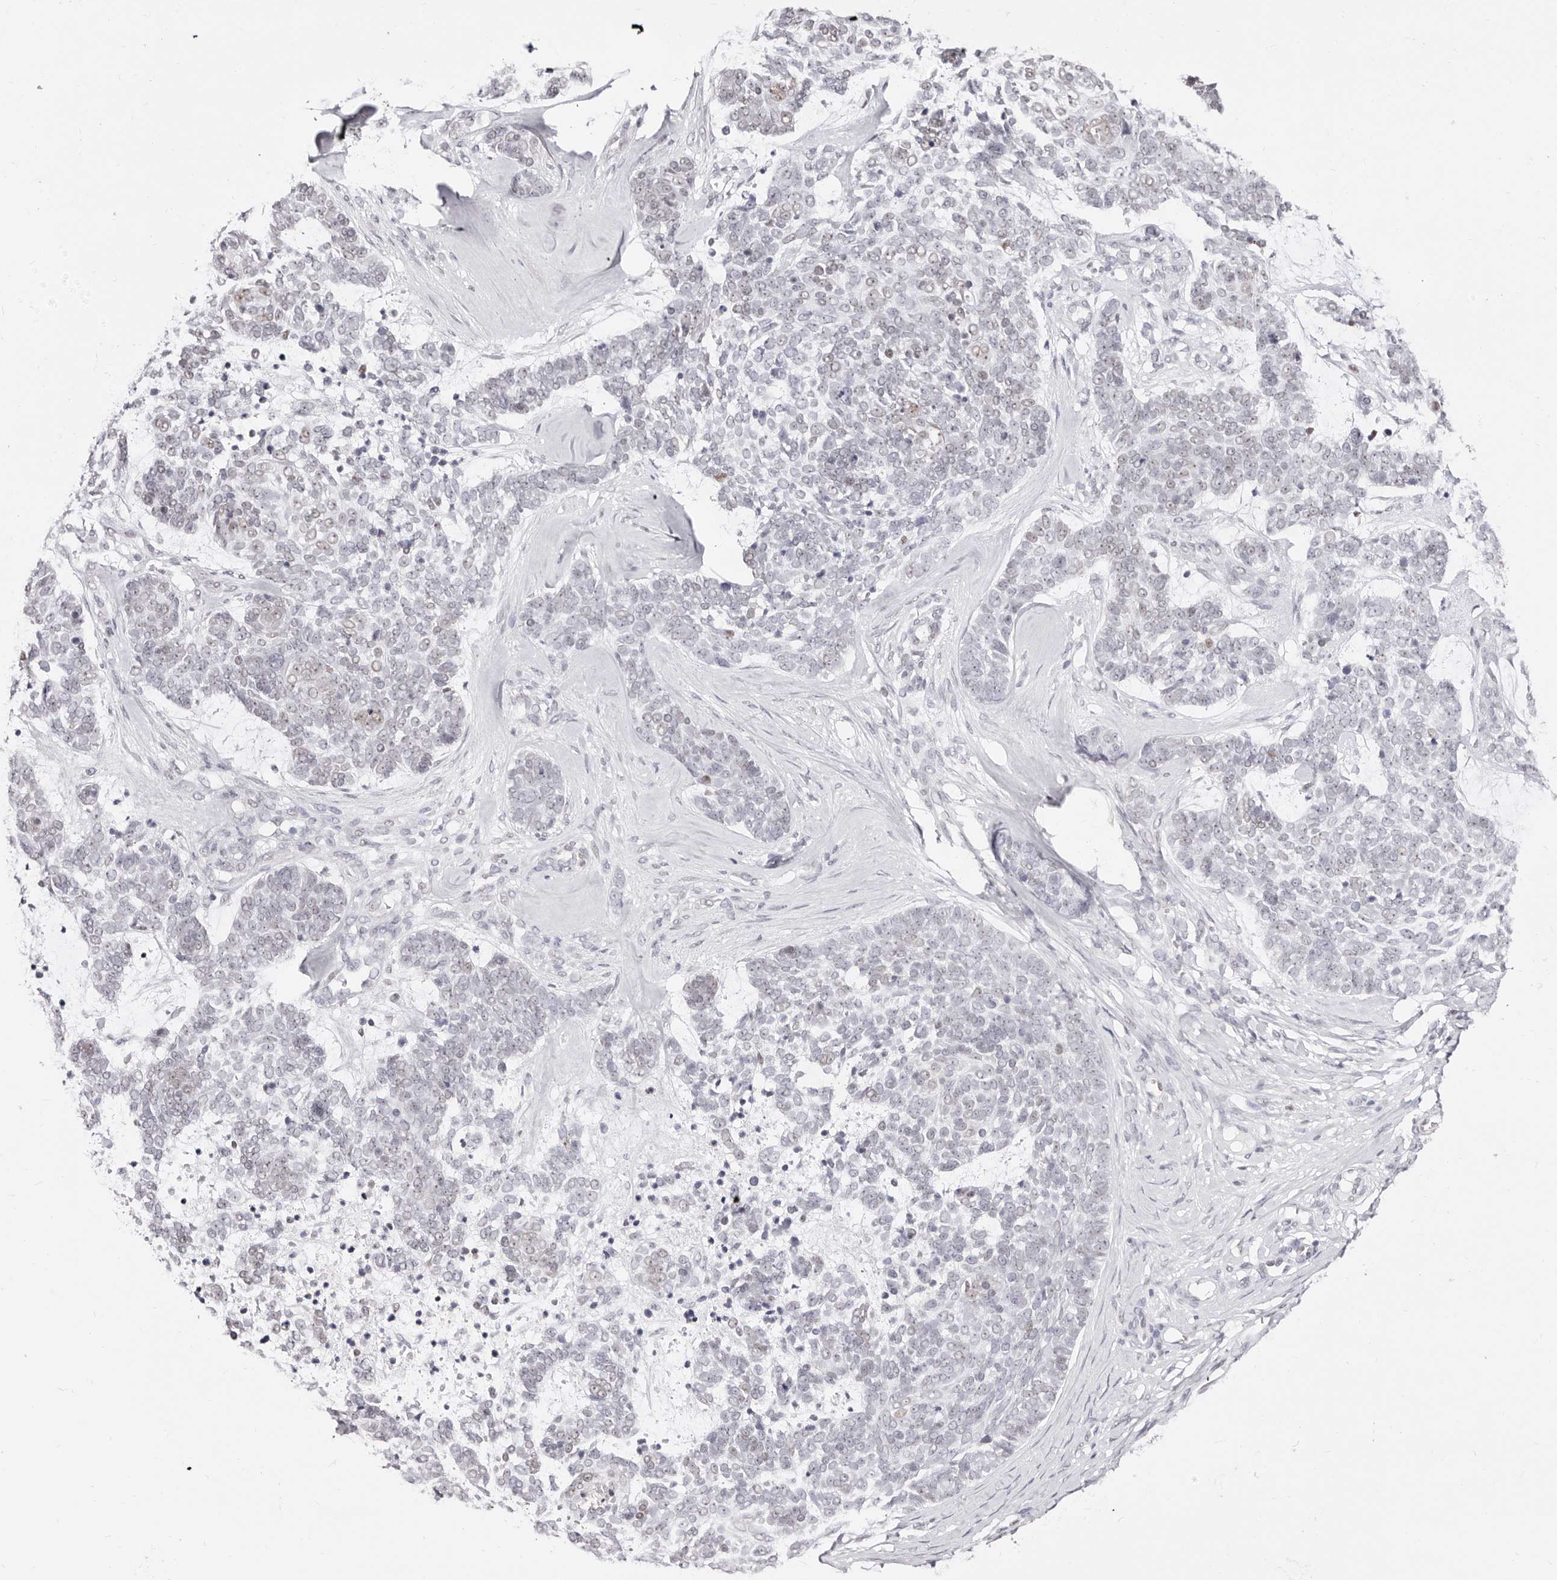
{"staining": {"intensity": "weak", "quantity": "<25%", "location": "nuclear"}, "tissue": "skin cancer", "cell_type": "Tumor cells", "image_type": "cancer", "snomed": [{"axis": "morphology", "description": "Basal cell carcinoma"}, {"axis": "topography", "description": "Skin"}], "caption": "Human skin cancer stained for a protein using immunohistochemistry reveals no staining in tumor cells.", "gene": "TKT", "patient": {"sex": "female", "age": 81}}